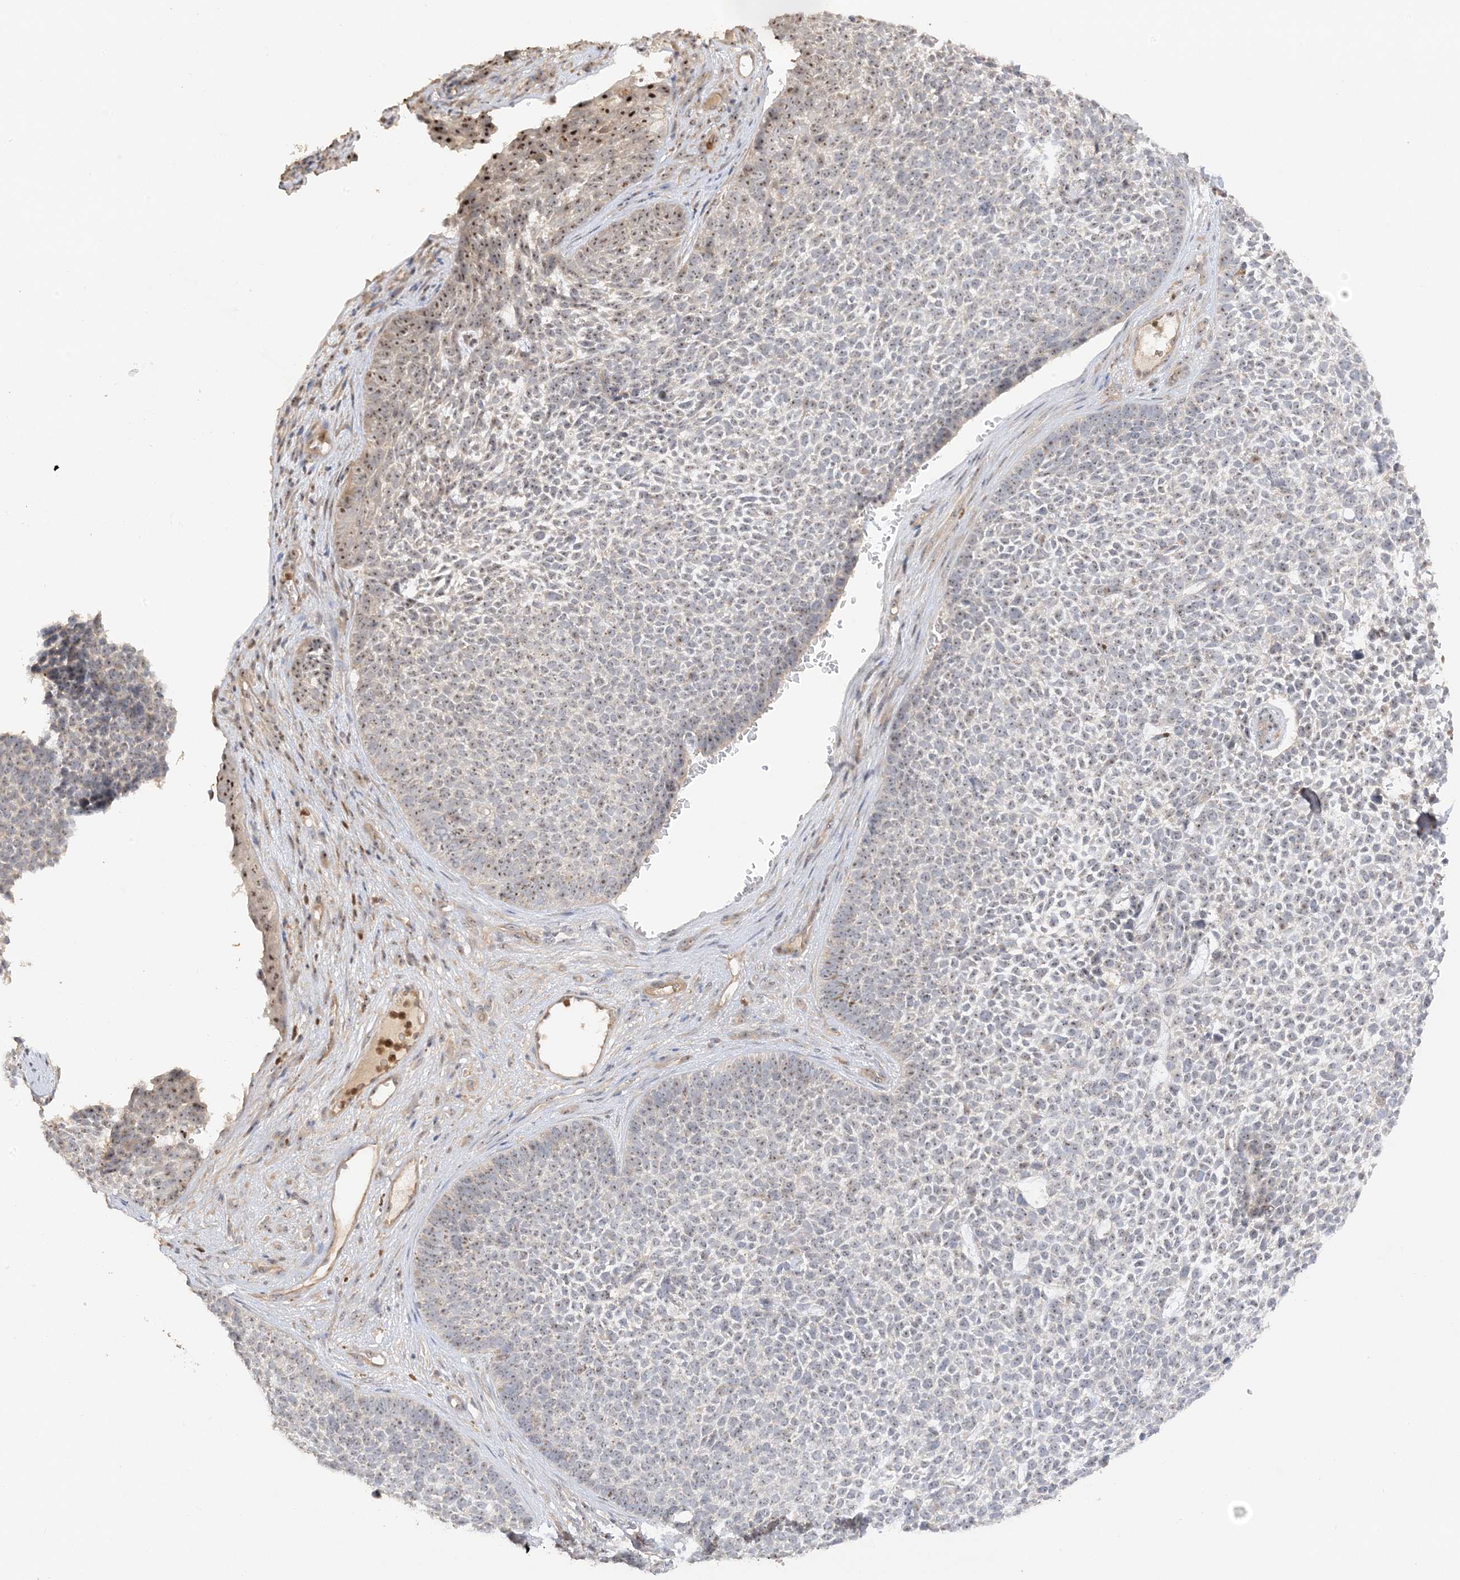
{"staining": {"intensity": "moderate", "quantity": "<25%", "location": "nuclear"}, "tissue": "skin cancer", "cell_type": "Tumor cells", "image_type": "cancer", "snomed": [{"axis": "morphology", "description": "Basal cell carcinoma"}, {"axis": "topography", "description": "Skin"}], "caption": "A high-resolution micrograph shows IHC staining of skin cancer (basal cell carcinoma), which exhibits moderate nuclear staining in about <25% of tumor cells.", "gene": "DDX18", "patient": {"sex": "female", "age": 84}}